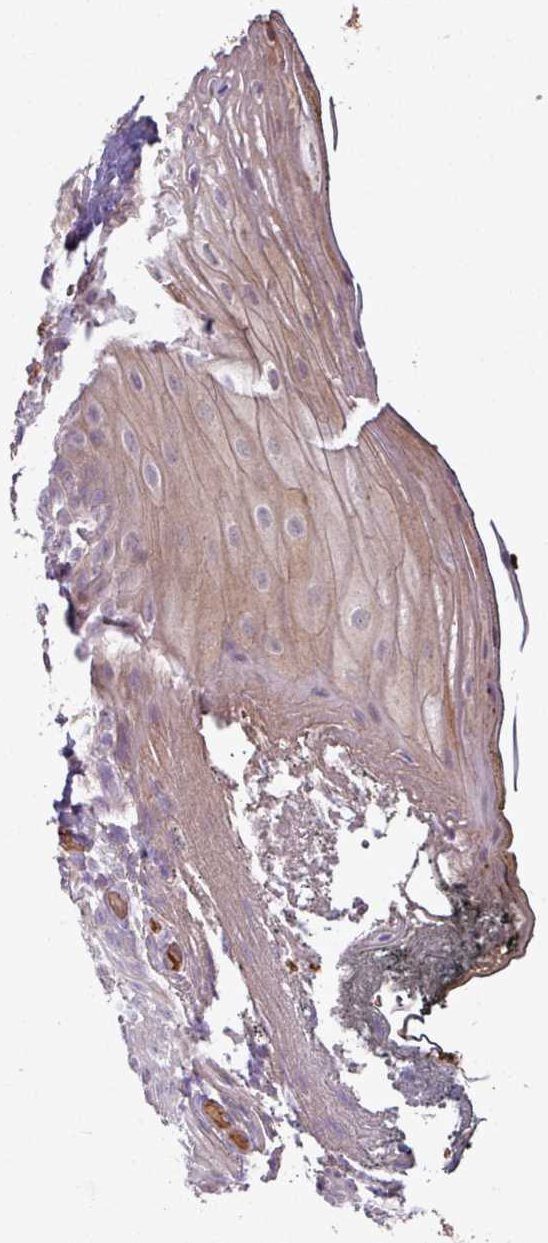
{"staining": {"intensity": "weak", "quantity": "<25%", "location": "cytoplasmic/membranous"}, "tissue": "oral mucosa", "cell_type": "Squamous epithelial cells", "image_type": "normal", "snomed": [{"axis": "morphology", "description": "Normal tissue, NOS"}, {"axis": "morphology", "description": "Squamous cell carcinoma, NOS"}, {"axis": "topography", "description": "Oral tissue"}, {"axis": "topography", "description": "Head-Neck"}], "caption": "Immunohistochemistry image of unremarkable oral mucosa: human oral mucosa stained with DAB shows no significant protein positivity in squamous epithelial cells. (Immunohistochemistry, brightfield microscopy, high magnification).", "gene": "NHSL2", "patient": {"sex": "female", "age": 81}}